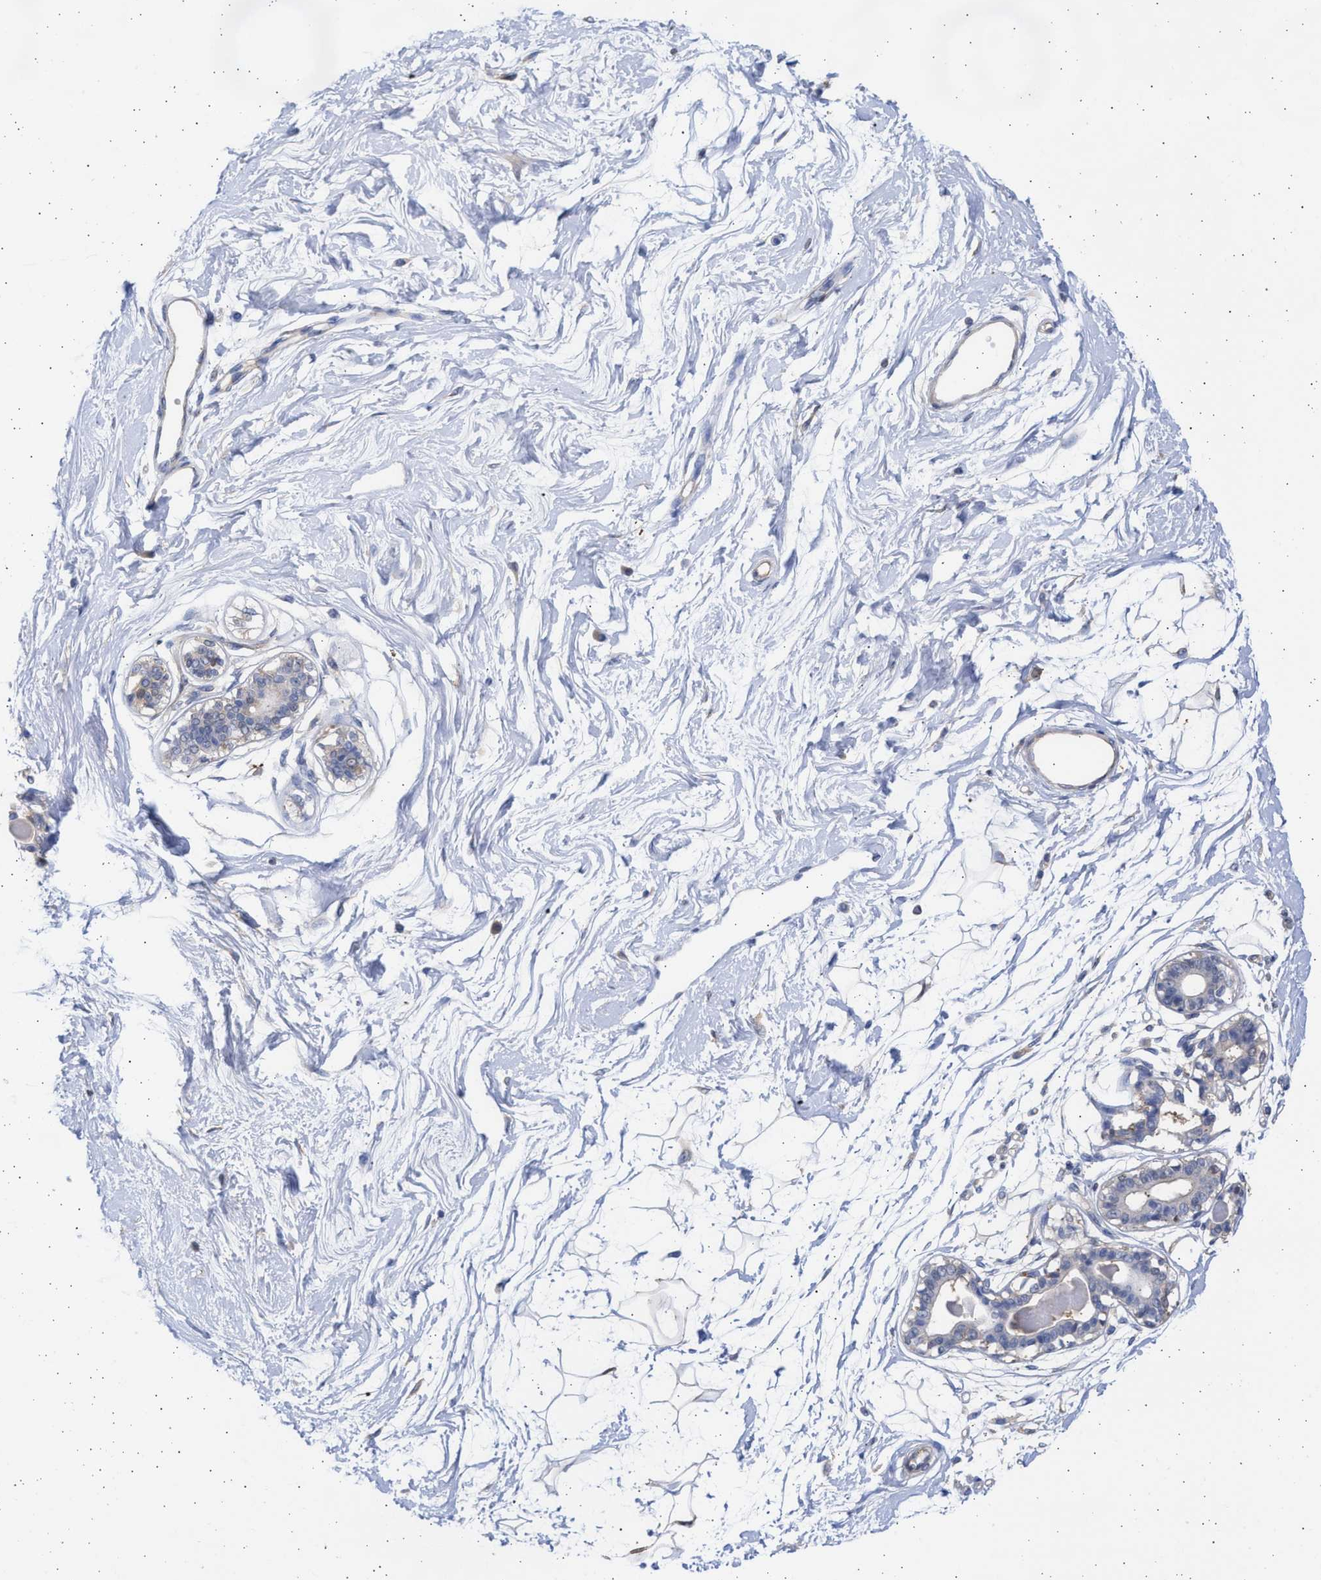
{"staining": {"intensity": "negative", "quantity": "none", "location": "none"}, "tissue": "breast", "cell_type": "Adipocytes", "image_type": "normal", "snomed": [{"axis": "morphology", "description": "Normal tissue, NOS"}, {"axis": "topography", "description": "Breast"}], "caption": "Immunohistochemistry (IHC) micrograph of unremarkable breast: human breast stained with DAB (3,3'-diaminobenzidine) shows no significant protein expression in adipocytes. (IHC, brightfield microscopy, high magnification).", "gene": "ALDOC", "patient": {"sex": "female", "age": 45}}